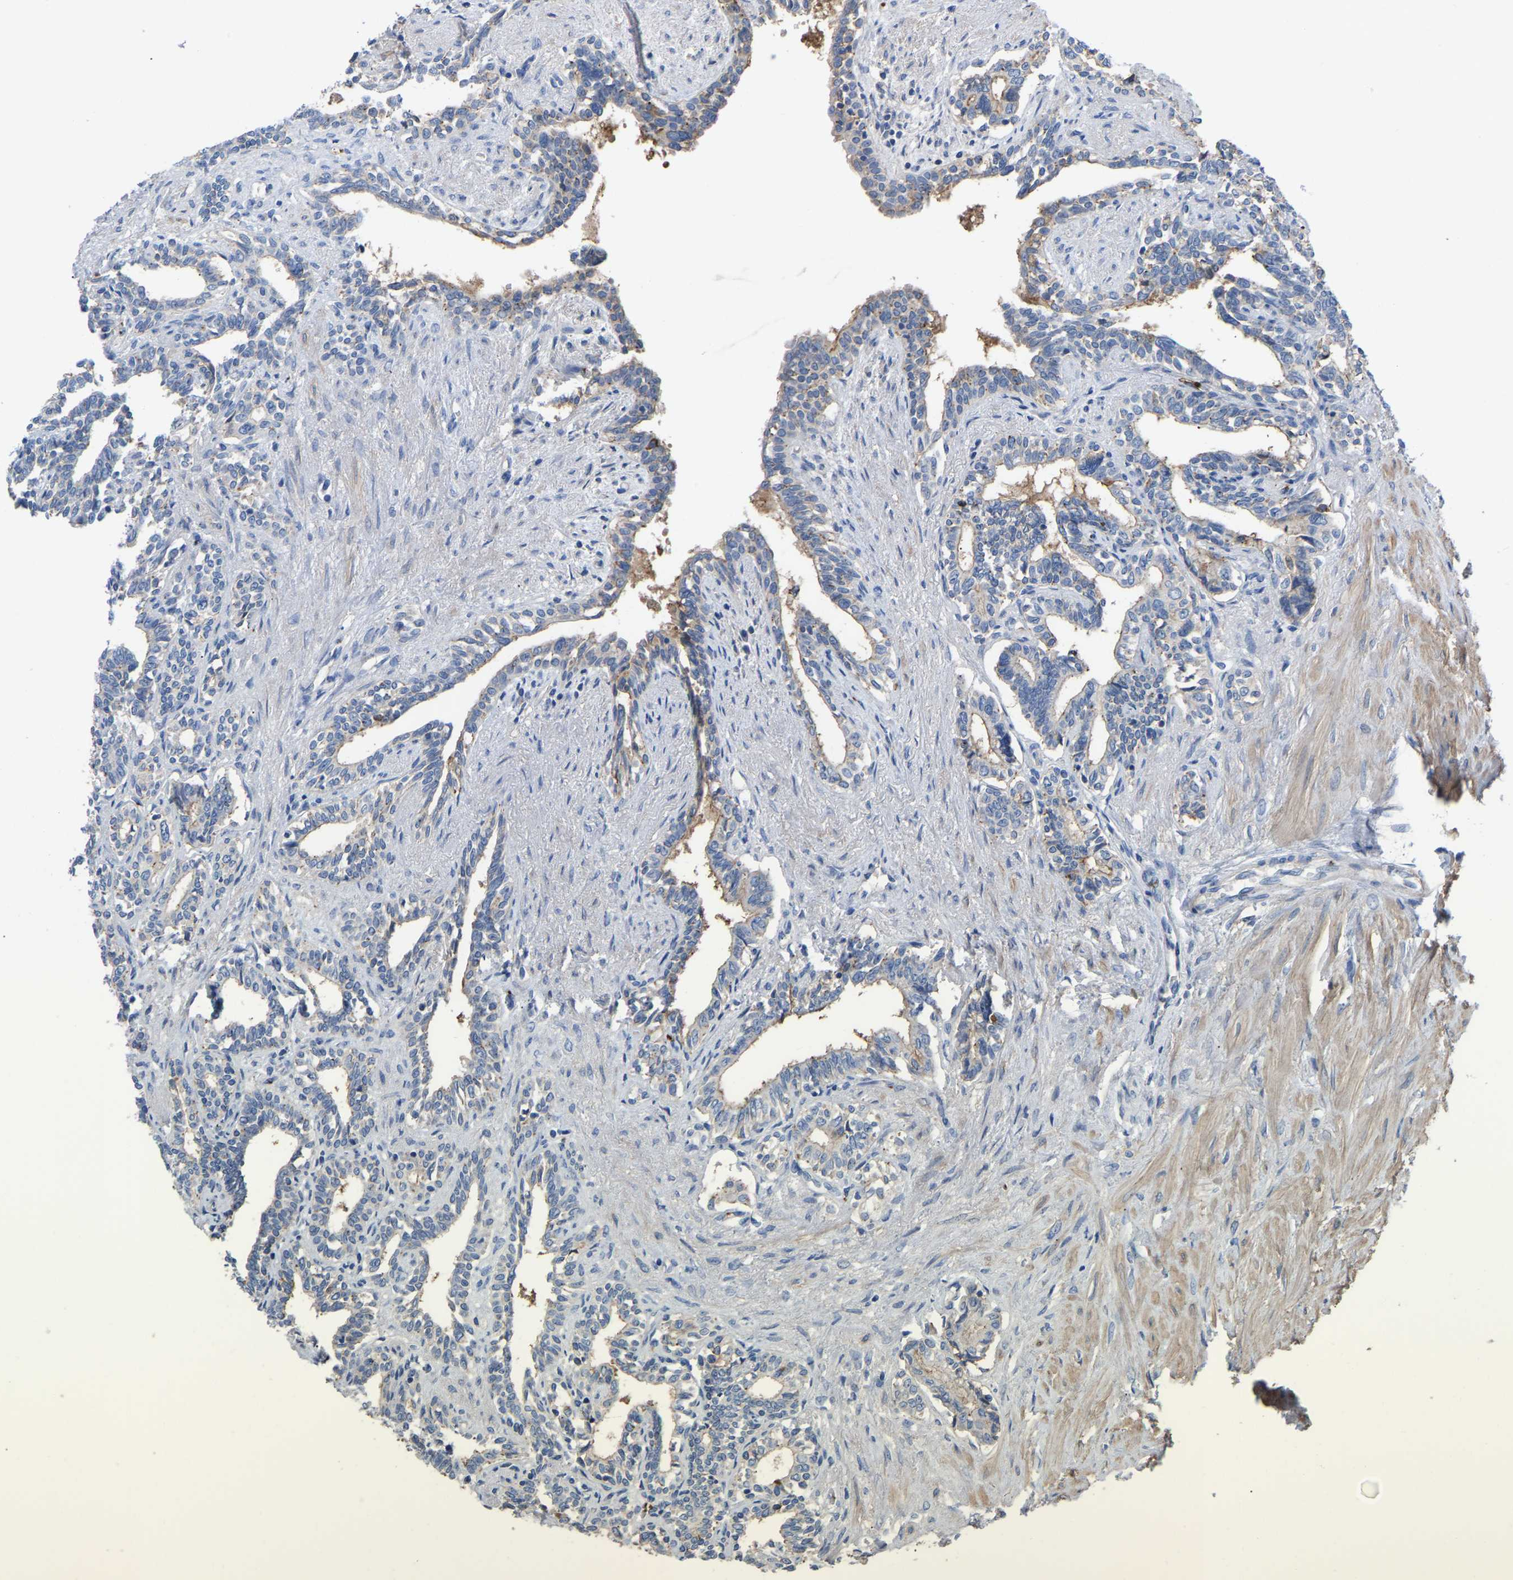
{"staining": {"intensity": "strong", "quantity": "<25%", "location": "cytoplasmic/membranous"}, "tissue": "seminal vesicle", "cell_type": "Glandular cells", "image_type": "normal", "snomed": [{"axis": "morphology", "description": "Normal tissue, NOS"}, {"axis": "morphology", "description": "Adenocarcinoma, High grade"}, {"axis": "topography", "description": "Prostate"}, {"axis": "topography", "description": "Seminal veicle"}], "caption": "Protein expression analysis of benign human seminal vesicle reveals strong cytoplasmic/membranous positivity in about <25% of glandular cells.", "gene": "ZNF449", "patient": {"sex": "male", "age": 55}}